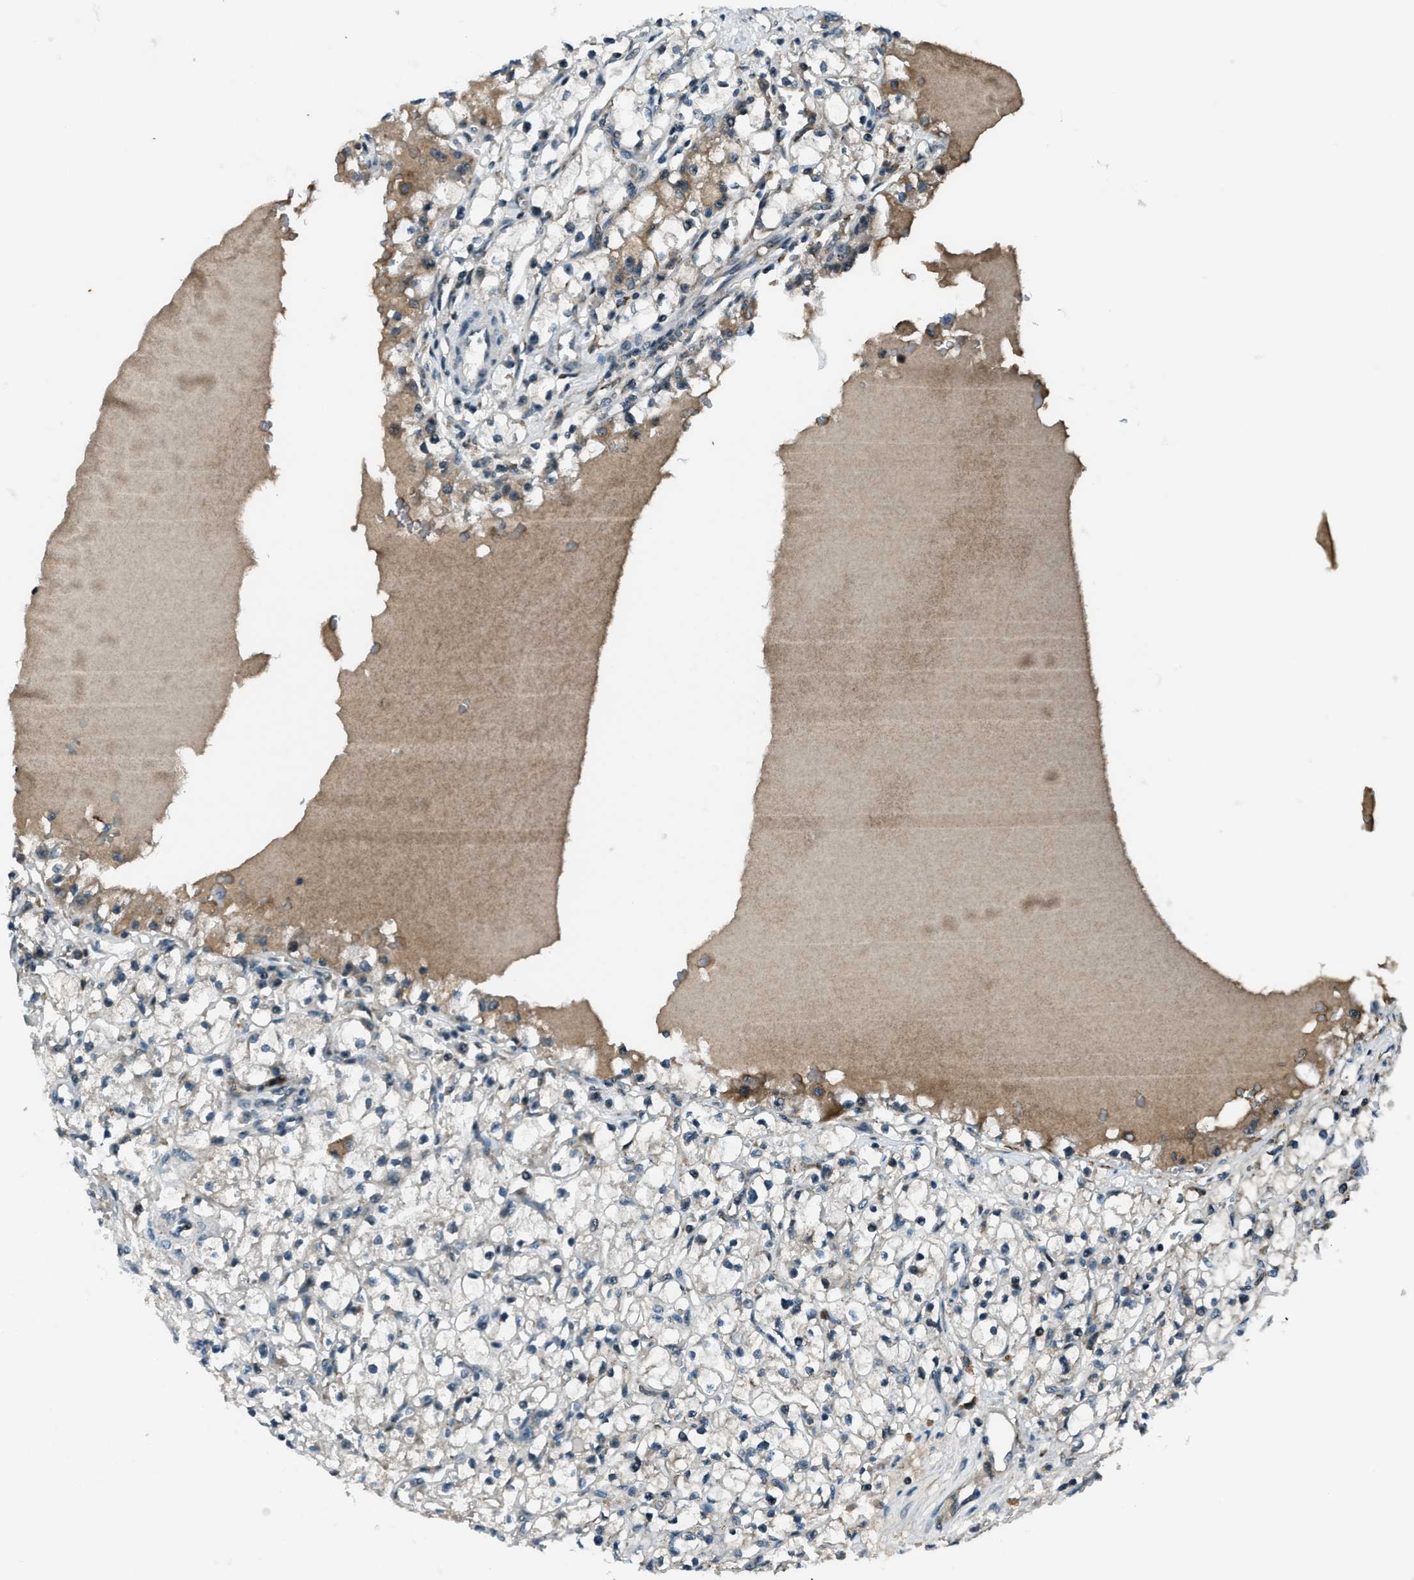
{"staining": {"intensity": "negative", "quantity": "none", "location": "none"}, "tissue": "renal cancer", "cell_type": "Tumor cells", "image_type": "cancer", "snomed": [{"axis": "morphology", "description": "Adenocarcinoma, NOS"}, {"axis": "topography", "description": "Kidney"}], "caption": "Immunohistochemistry (IHC) histopathology image of neoplastic tissue: adenocarcinoma (renal) stained with DAB (3,3'-diaminobenzidine) exhibits no significant protein staining in tumor cells.", "gene": "ACTL9", "patient": {"sex": "male", "age": 56}}